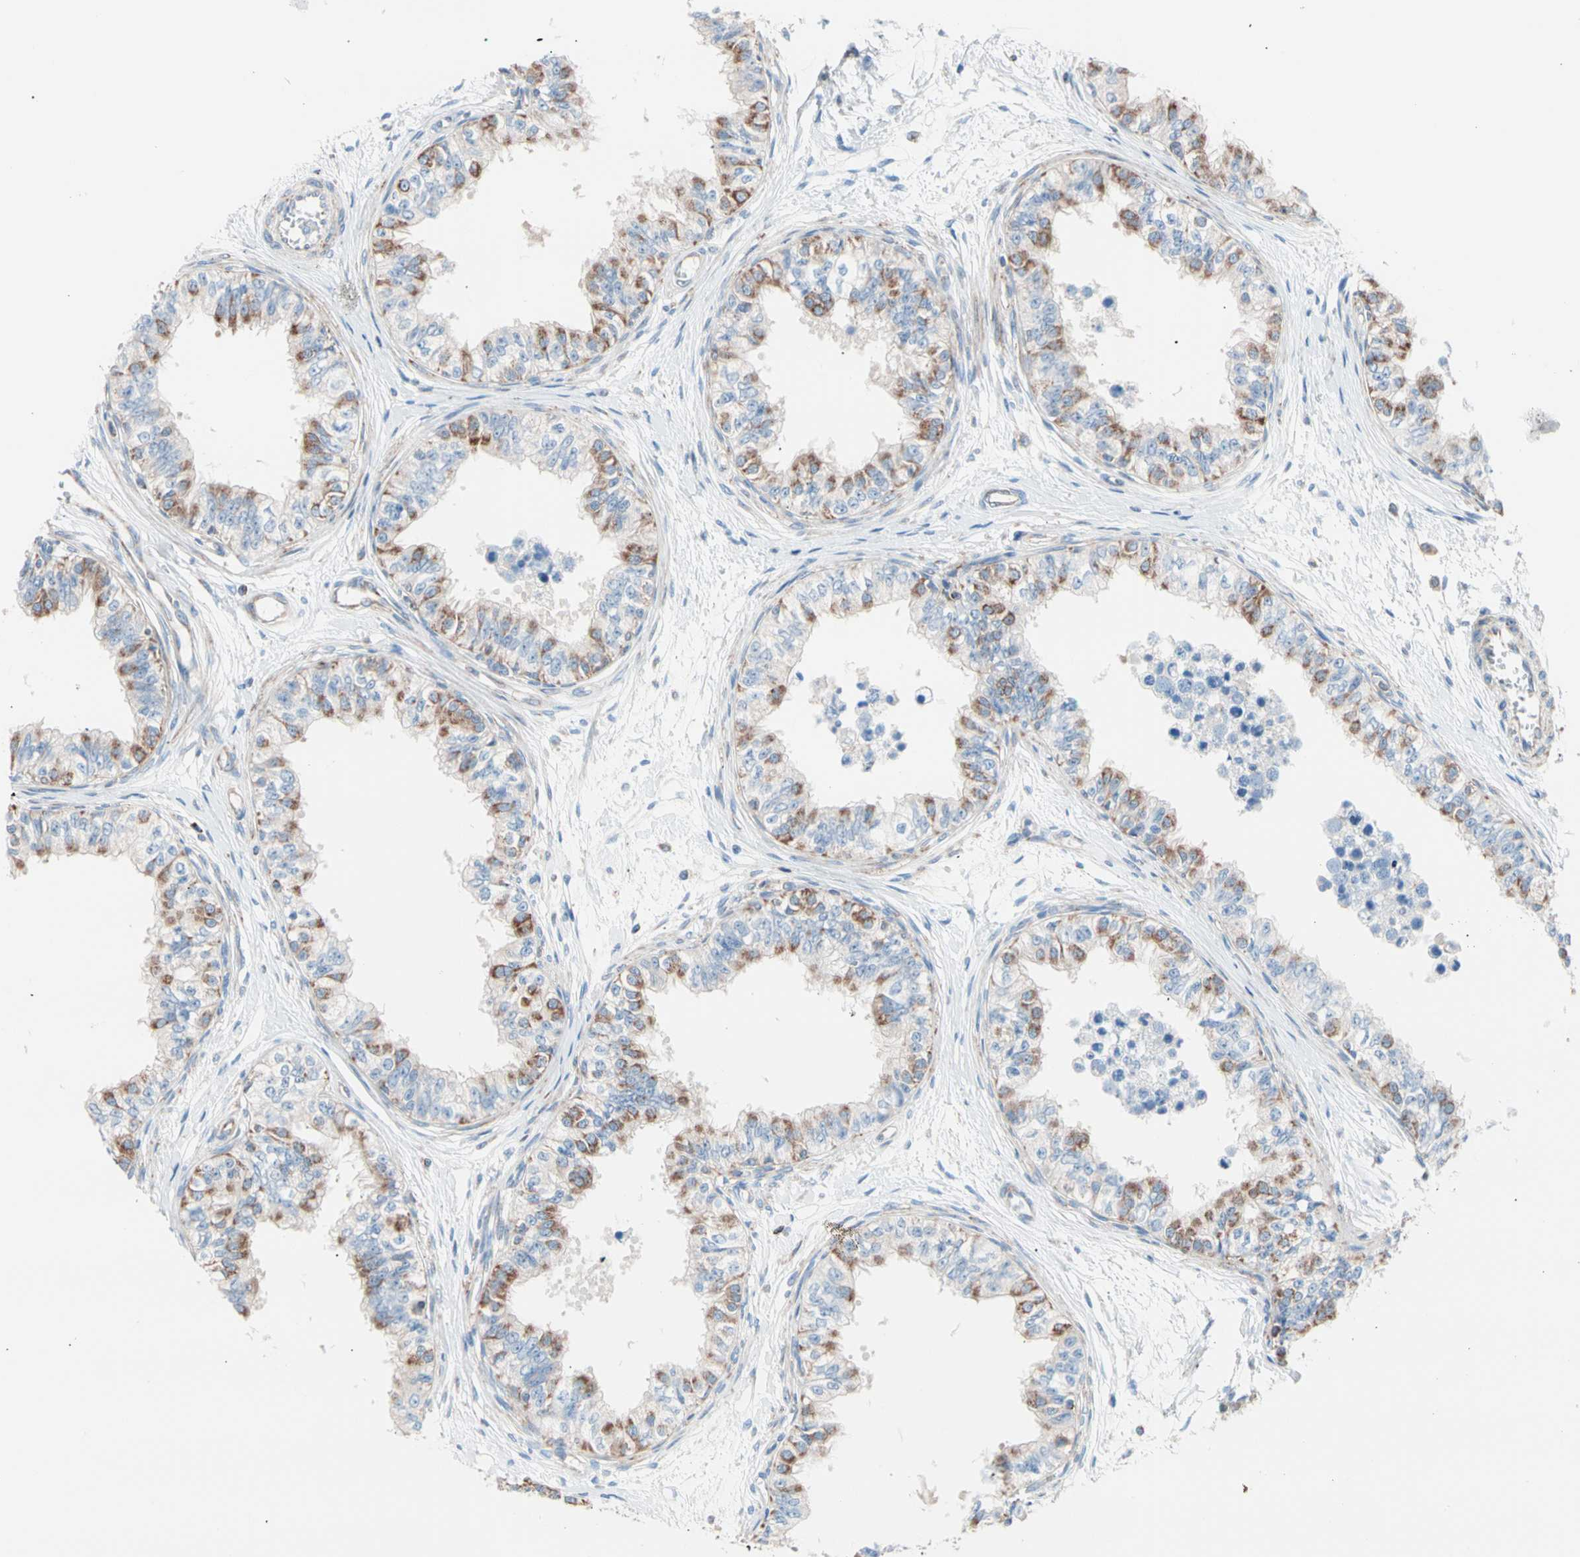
{"staining": {"intensity": "moderate", "quantity": "25%-75%", "location": "cytoplasmic/membranous"}, "tissue": "epididymis", "cell_type": "Glandular cells", "image_type": "normal", "snomed": [{"axis": "morphology", "description": "Normal tissue, NOS"}, {"axis": "morphology", "description": "Adenocarcinoma, metastatic, NOS"}, {"axis": "topography", "description": "Testis"}, {"axis": "topography", "description": "Epididymis"}], "caption": "Immunohistochemical staining of unremarkable epididymis reveals moderate cytoplasmic/membranous protein expression in about 25%-75% of glandular cells. (Brightfield microscopy of DAB IHC at high magnification).", "gene": "HK1", "patient": {"sex": "male", "age": 26}}